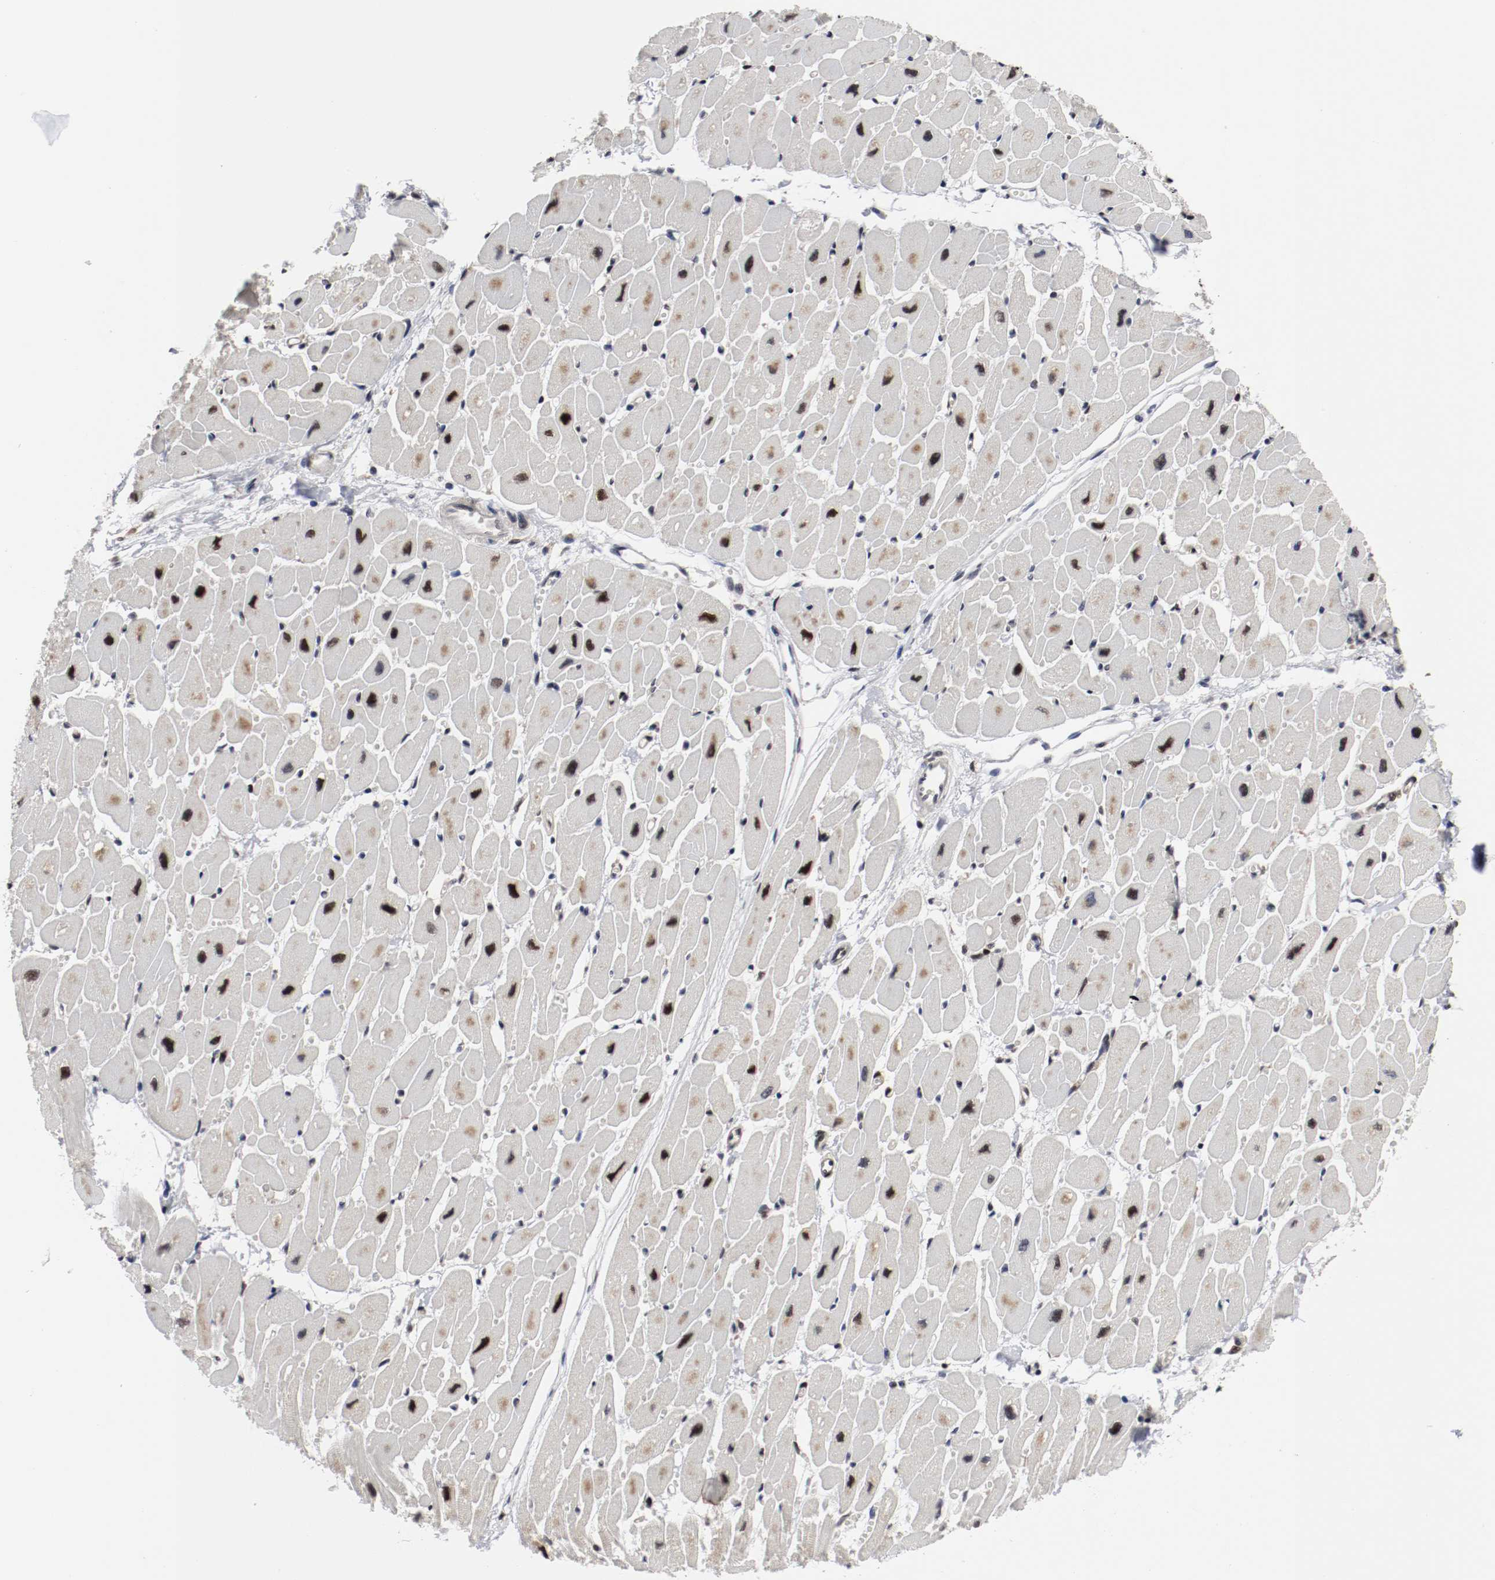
{"staining": {"intensity": "strong", "quantity": ">75%", "location": "nuclear"}, "tissue": "heart muscle", "cell_type": "Cardiomyocytes", "image_type": "normal", "snomed": [{"axis": "morphology", "description": "Normal tissue, NOS"}, {"axis": "topography", "description": "Heart"}], "caption": "Immunohistochemical staining of unremarkable human heart muscle displays high levels of strong nuclear expression in approximately >75% of cardiomyocytes. The staining was performed using DAB to visualize the protein expression in brown, while the nuclei were stained in blue with hematoxylin (Magnification: 20x).", "gene": "MEF2D", "patient": {"sex": "female", "age": 54}}